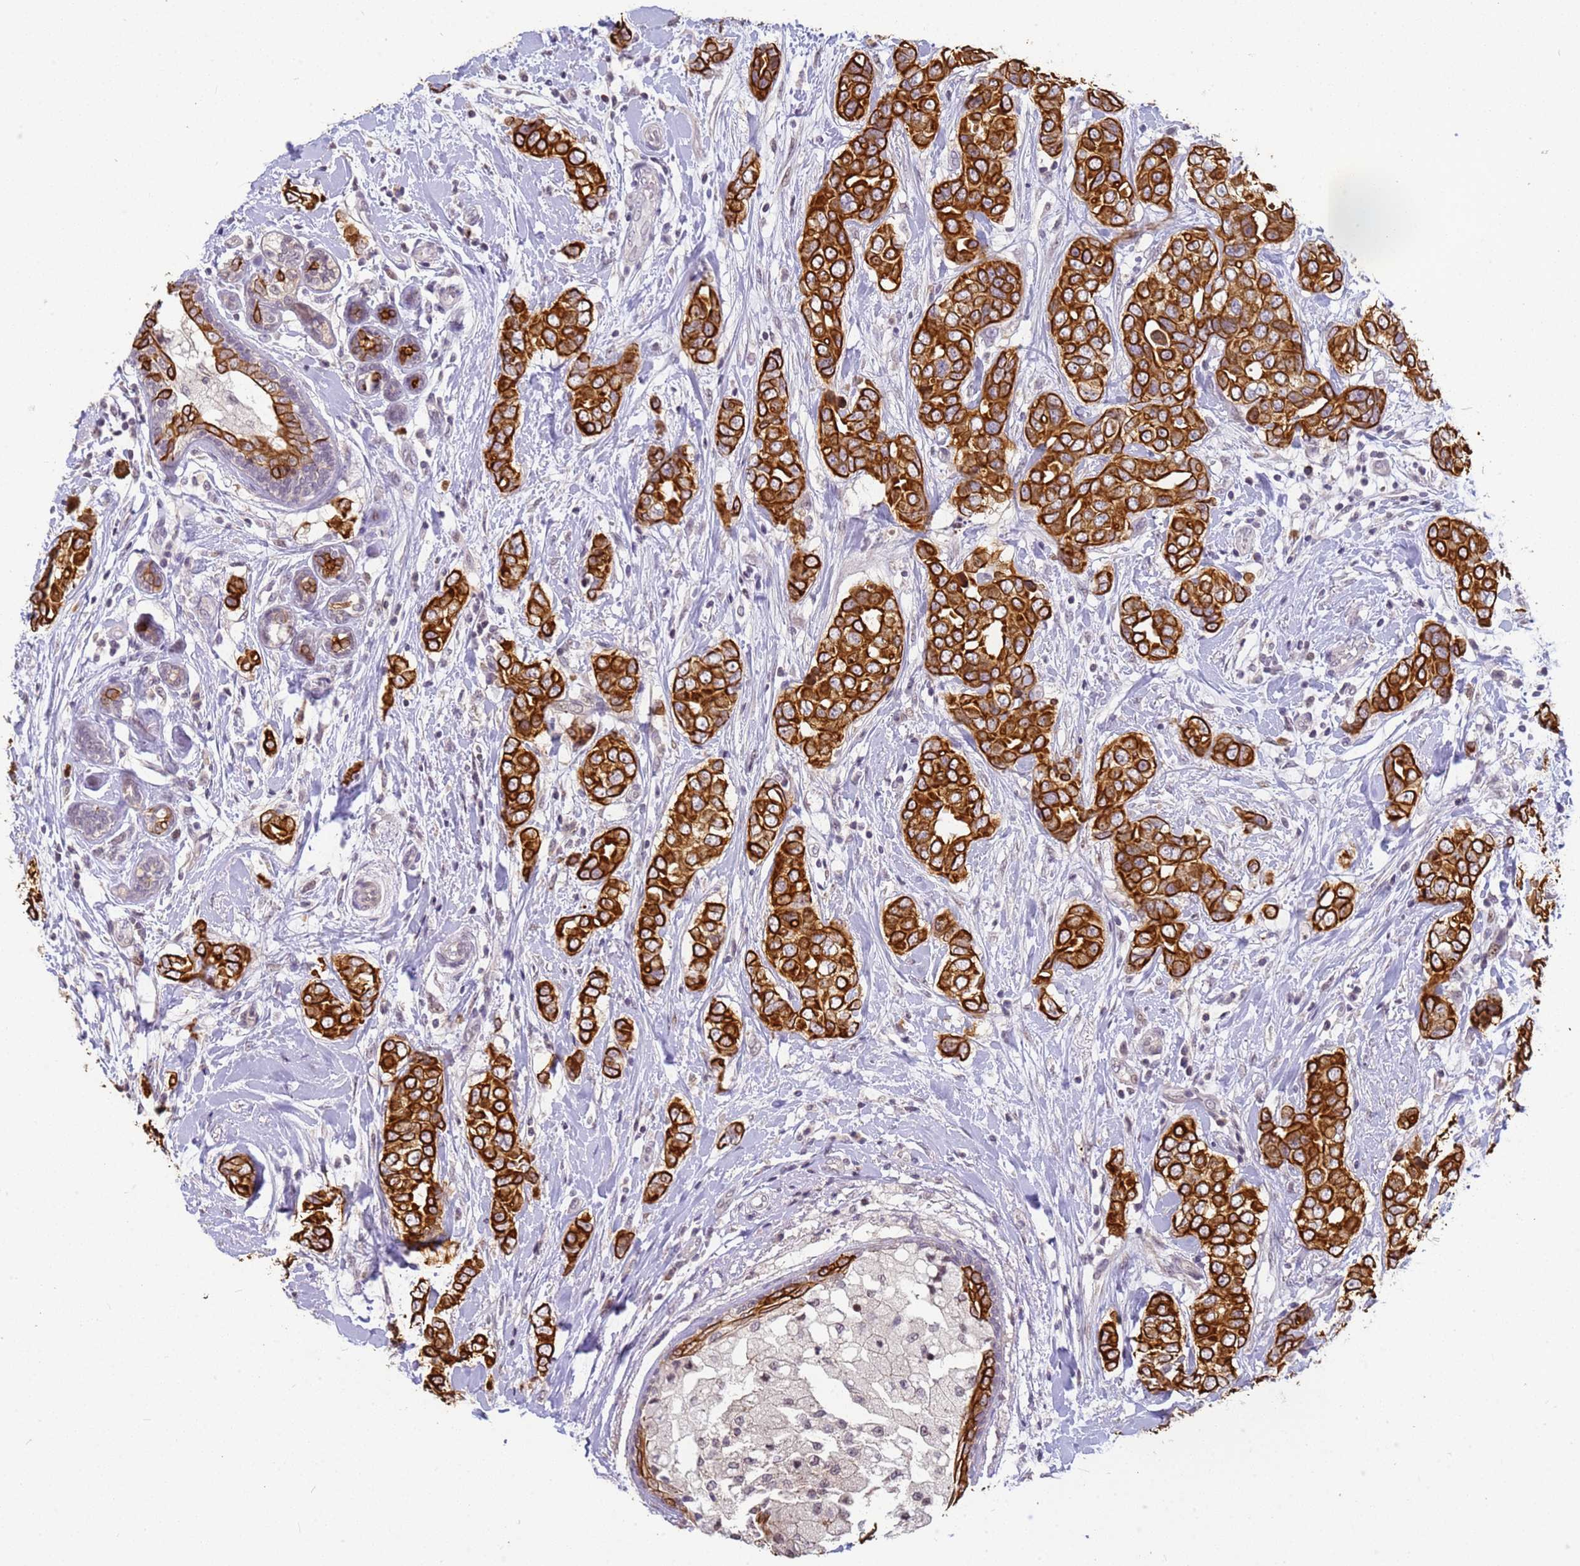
{"staining": {"intensity": "strong", "quantity": ">75%", "location": "cytoplasmic/membranous"}, "tissue": "breast cancer", "cell_type": "Tumor cells", "image_type": "cancer", "snomed": [{"axis": "morphology", "description": "Lobular carcinoma"}, {"axis": "topography", "description": "Breast"}], "caption": "Breast cancer (lobular carcinoma) was stained to show a protein in brown. There is high levels of strong cytoplasmic/membranous expression in about >75% of tumor cells. (IHC, brightfield microscopy, high magnification).", "gene": "VWA3A", "patient": {"sex": "female", "age": 51}}